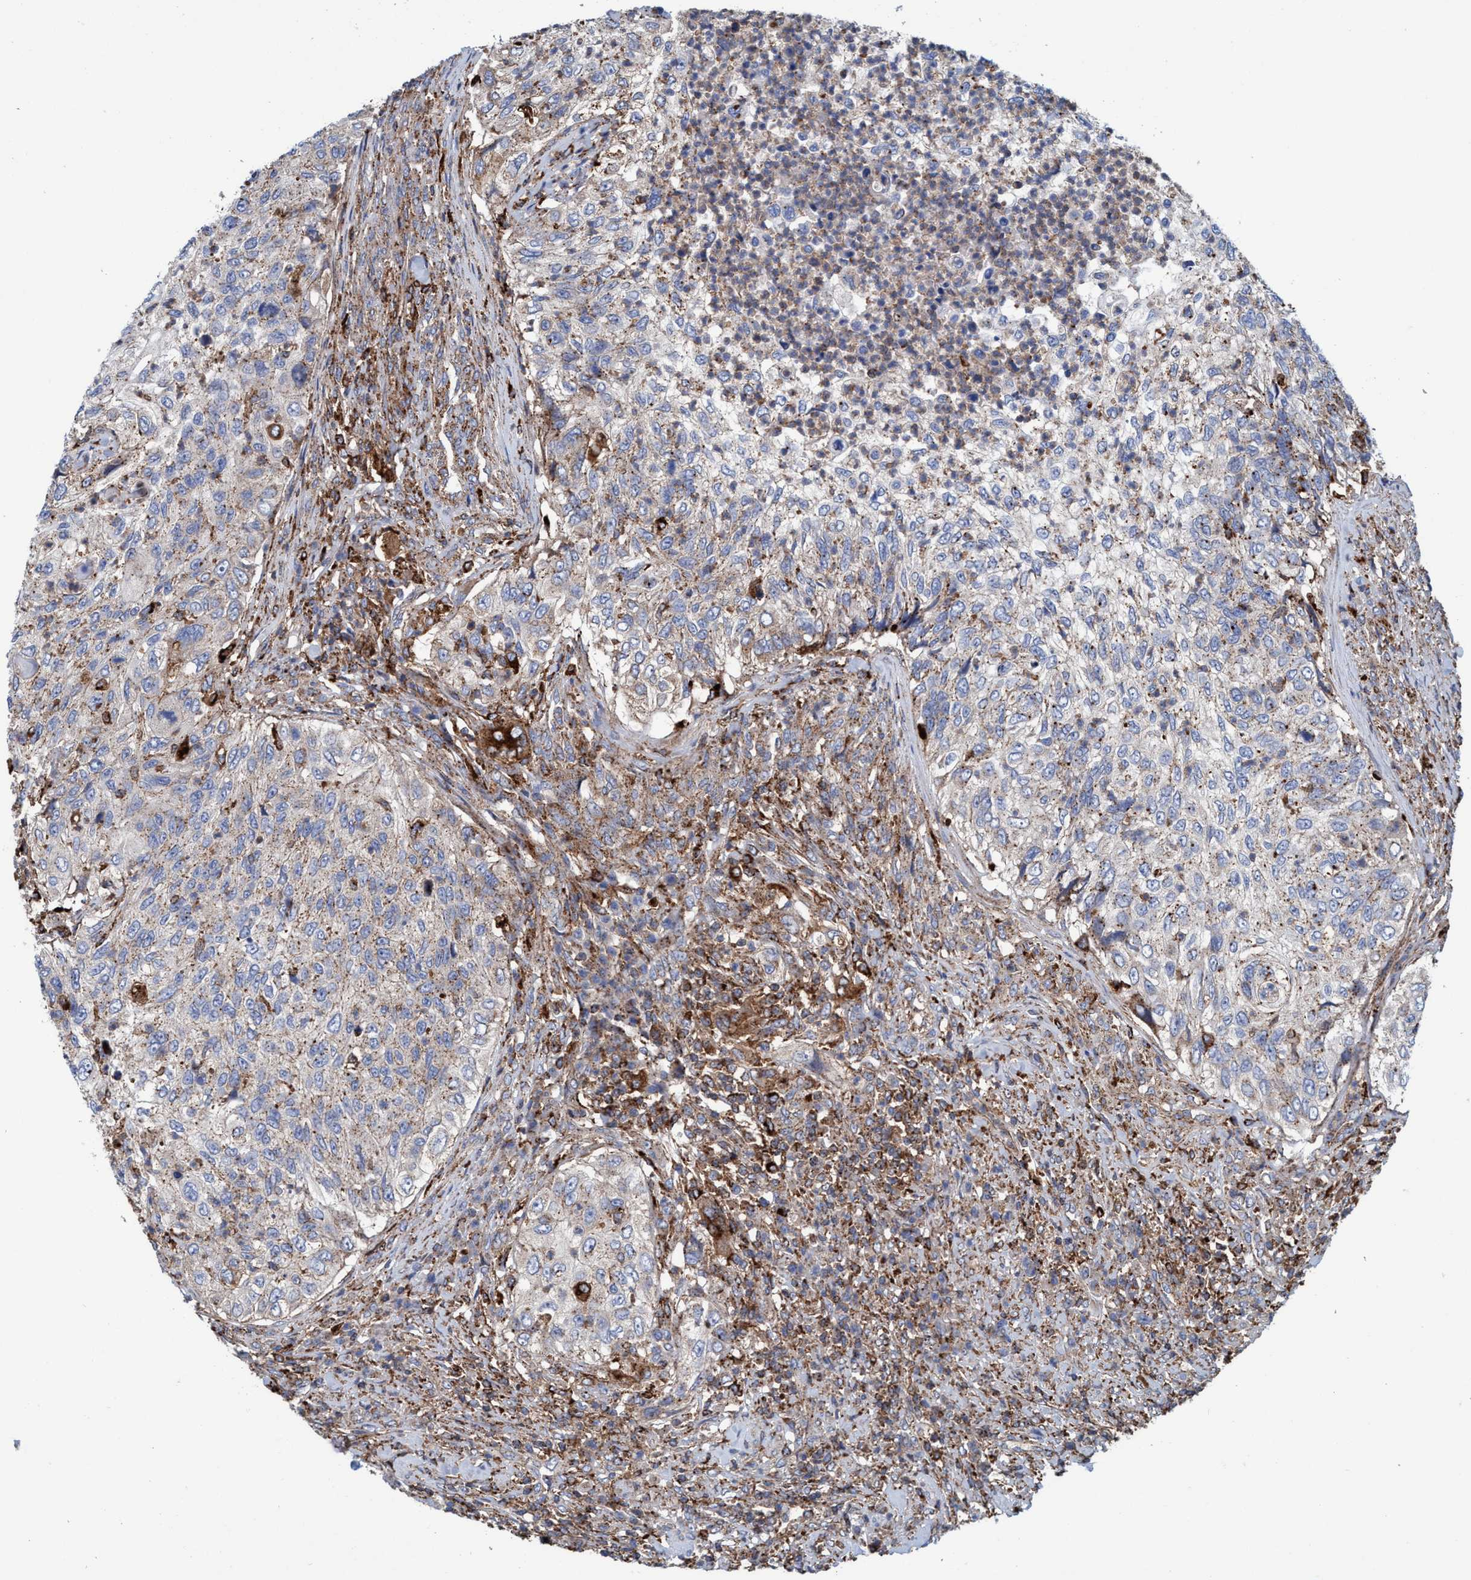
{"staining": {"intensity": "moderate", "quantity": ">75%", "location": "cytoplasmic/membranous"}, "tissue": "urothelial cancer", "cell_type": "Tumor cells", "image_type": "cancer", "snomed": [{"axis": "morphology", "description": "Urothelial carcinoma, High grade"}, {"axis": "topography", "description": "Urinary bladder"}], "caption": "Moderate cytoplasmic/membranous positivity for a protein is seen in about >75% of tumor cells of urothelial cancer using immunohistochemistry.", "gene": "TRIM65", "patient": {"sex": "female", "age": 60}}